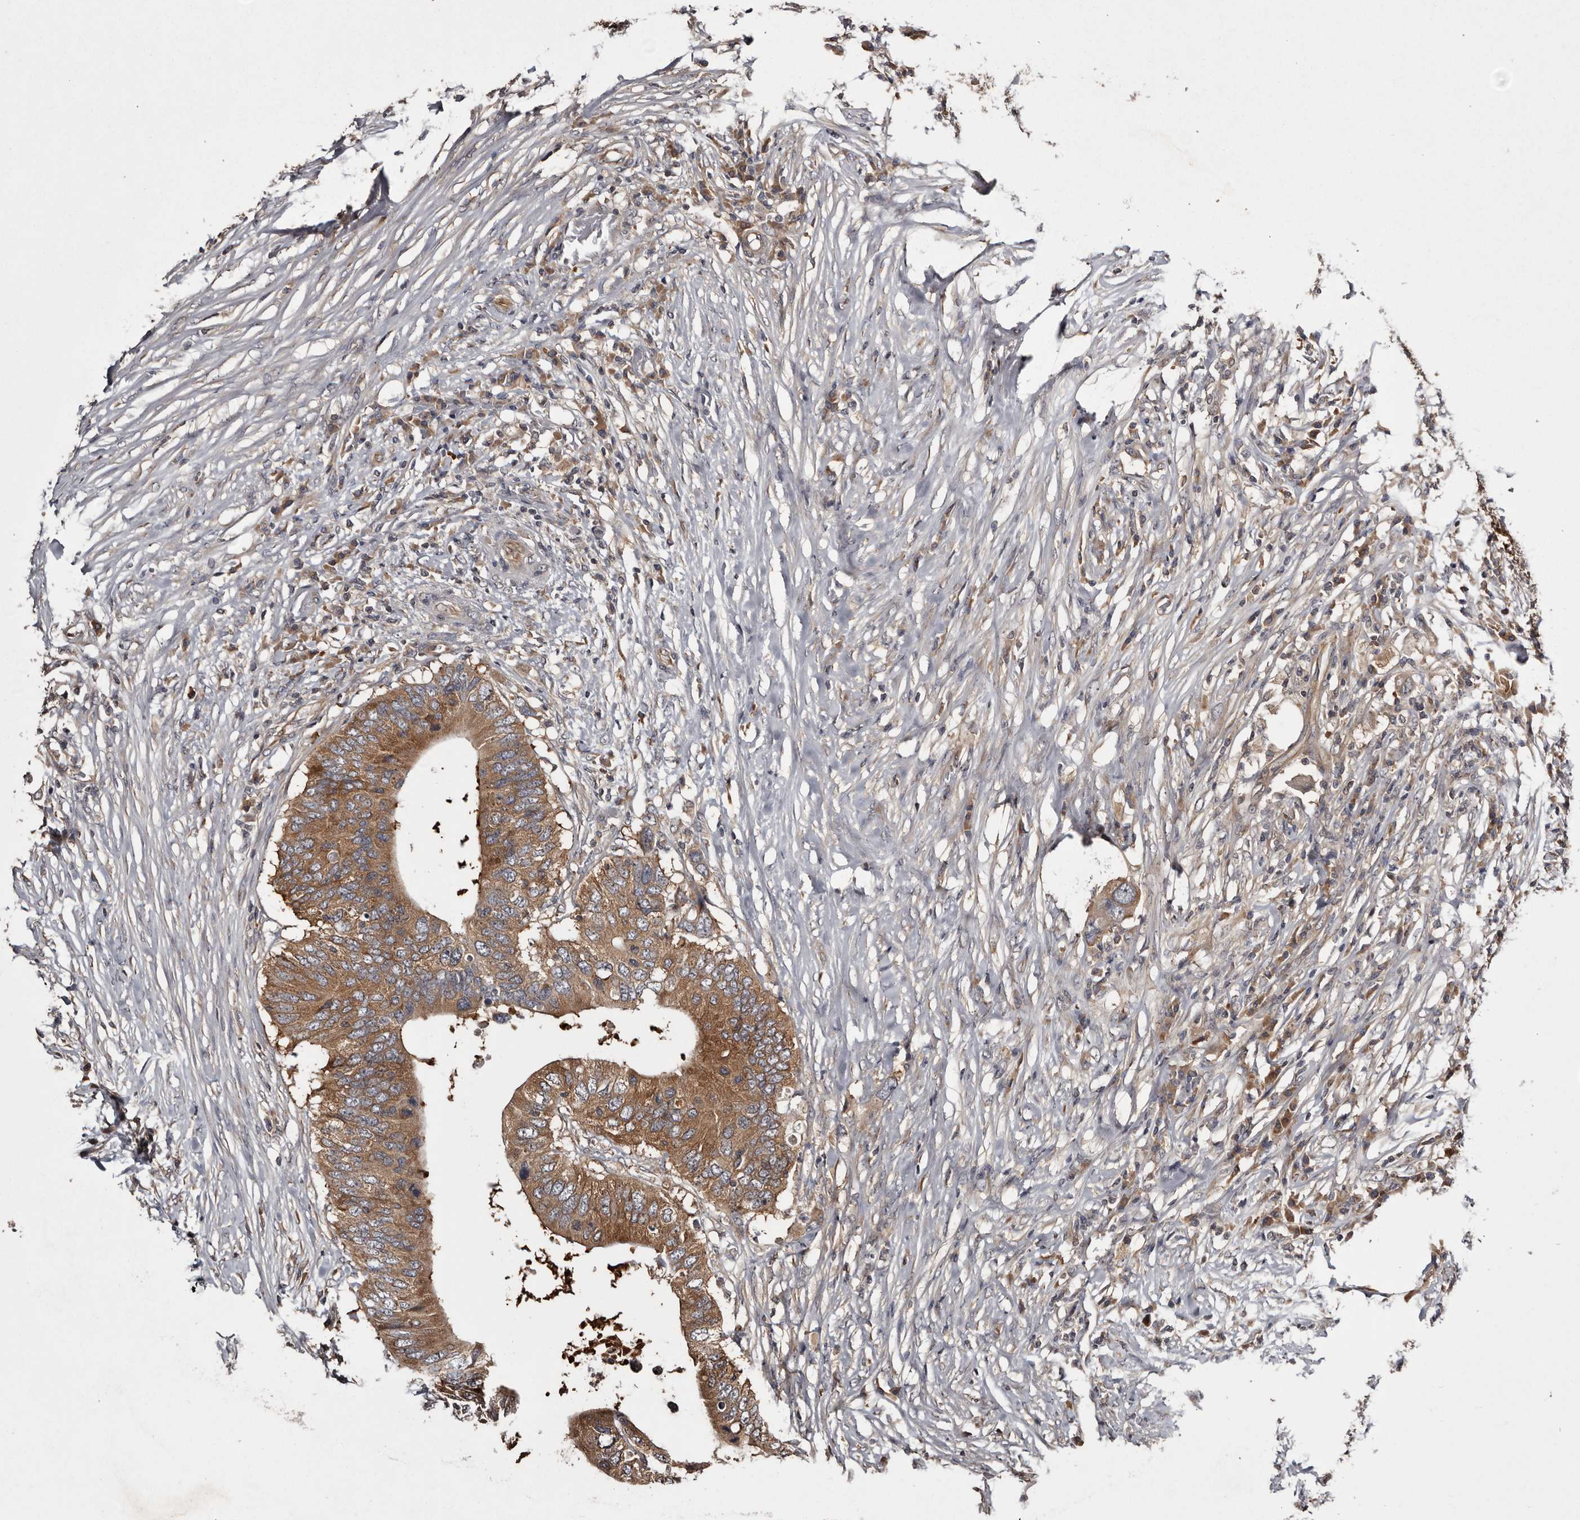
{"staining": {"intensity": "moderate", "quantity": ">75%", "location": "cytoplasmic/membranous"}, "tissue": "colorectal cancer", "cell_type": "Tumor cells", "image_type": "cancer", "snomed": [{"axis": "morphology", "description": "Adenocarcinoma, NOS"}, {"axis": "topography", "description": "Colon"}], "caption": "Moderate cytoplasmic/membranous positivity is identified in about >75% of tumor cells in colorectal adenocarcinoma. (Stains: DAB (3,3'-diaminobenzidine) in brown, nuclei in blue, Microscopy: brightfield microscopy at high magnification).", "gene": "DARS1", "patient": {"sex": "male", "age": 71}}